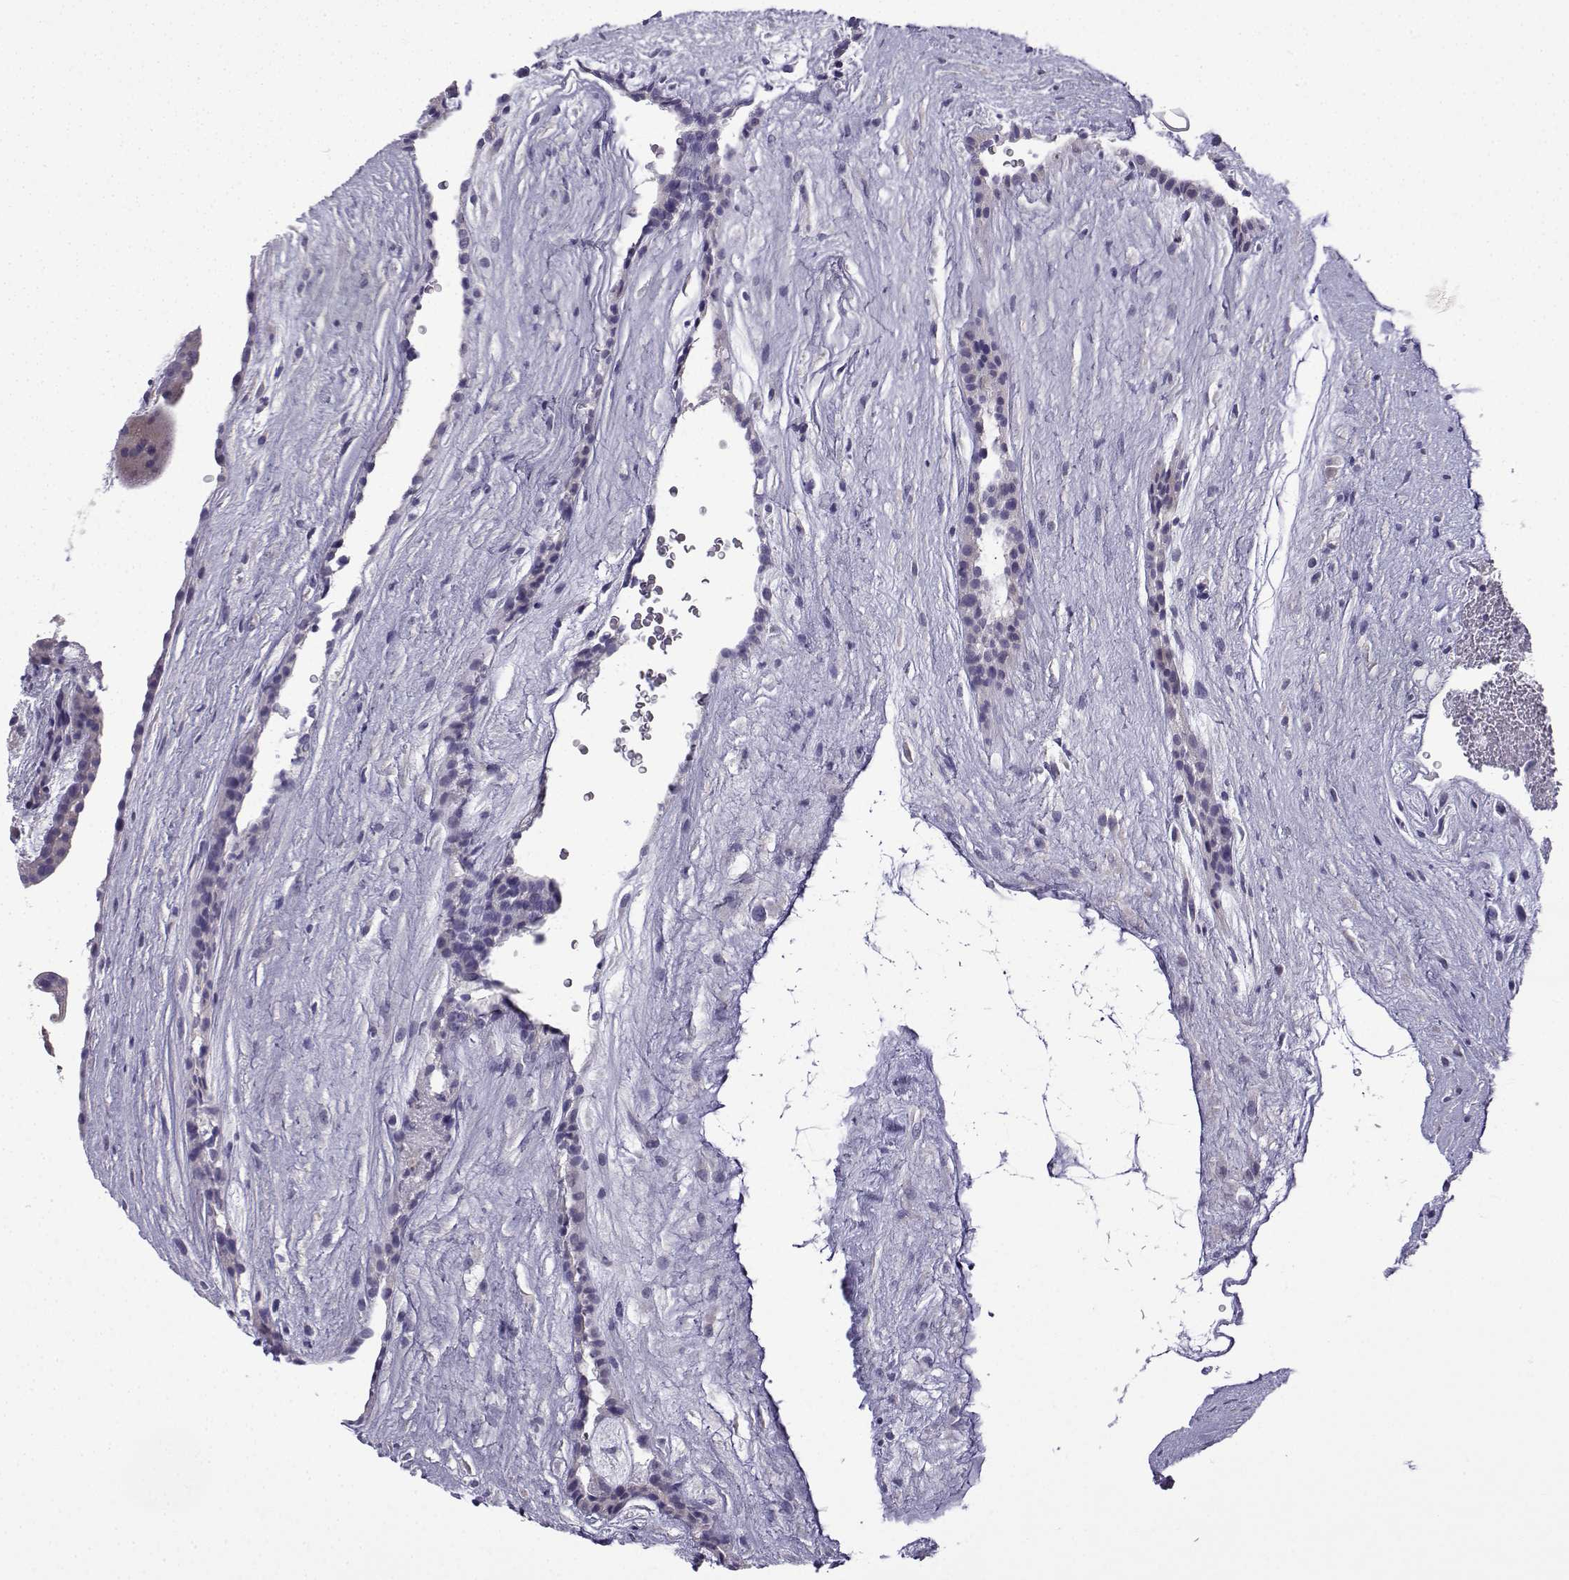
{"staining": {"intensity": "negative", "quantity": "none", "location": "none"}, "tissue": "placenta", "cell_type": "Decidual cells", "image_type": "normal", "snomed": [{"axis": "morphology", "description": "Normal tissue, NOS"}, {"axis": "topography", "description": "Placenta"}], "caption": "DAB immunohistochemical staining of benign placenta reveals no significant positivity in decidual cells.", "gene": "SPACA7", "patient": {"sex": "female", "age": 19}}